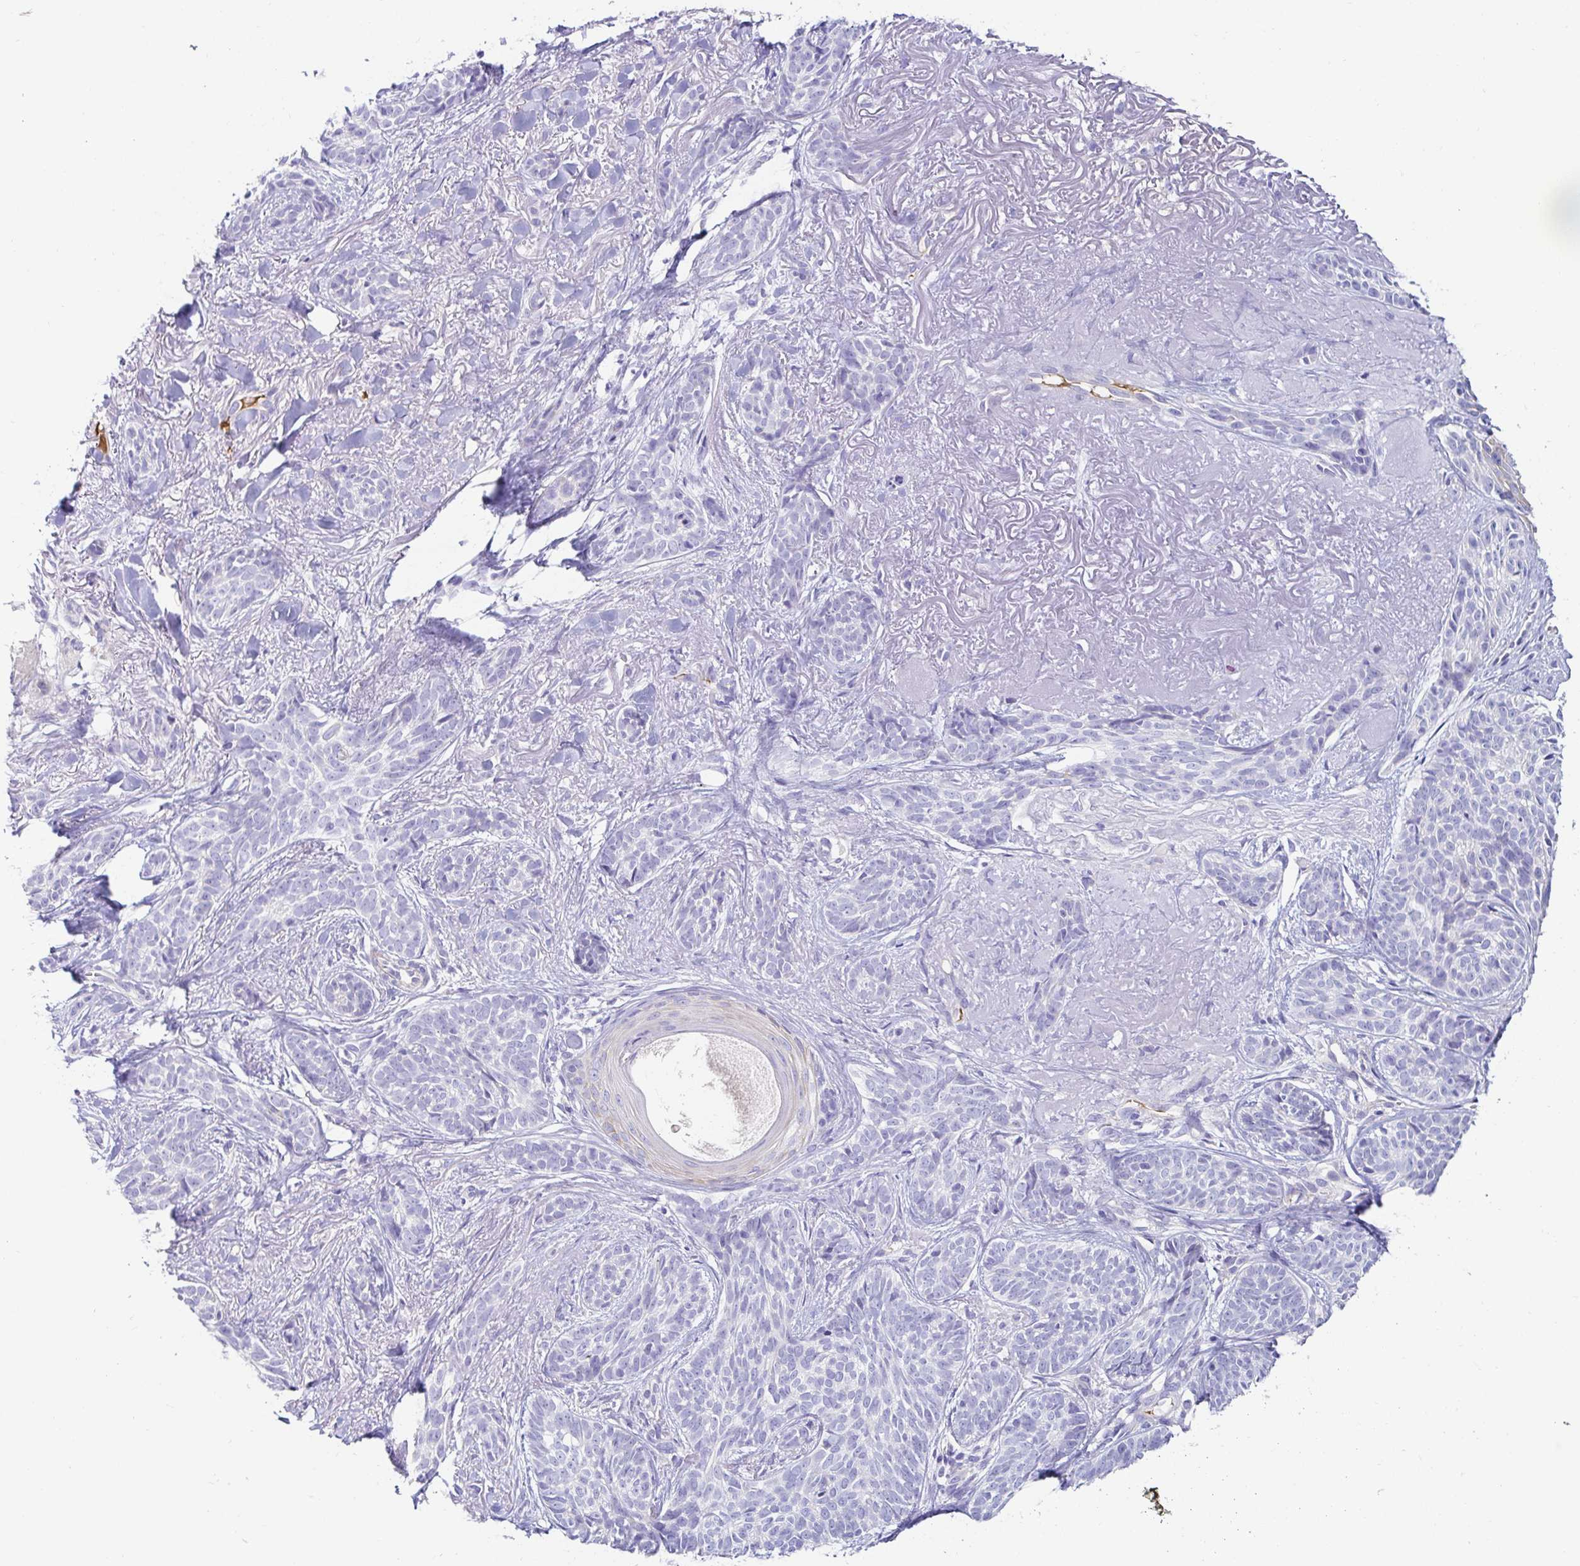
{"staining": {"intensity": "negative", "quantity": "none", "location": "none"}, "tissue": "skin cancer", "cell_type": "Tumor cells", "image_type": "cancer", "snomed": [{"axis": "morphology", "description": "Basal cell carcinoma"}, {"axis": "morphology", "description": "BCC, high aggressive"}, {"axis": "topography", "description": "Skin"}], "caption": "Skin bcc,  high aggressive stained for a protein using immunohistochemistry demonstrates no positivity tumor cells.", "gene": "C4orf17", "patient": {"sex": "female", "age": 79}}